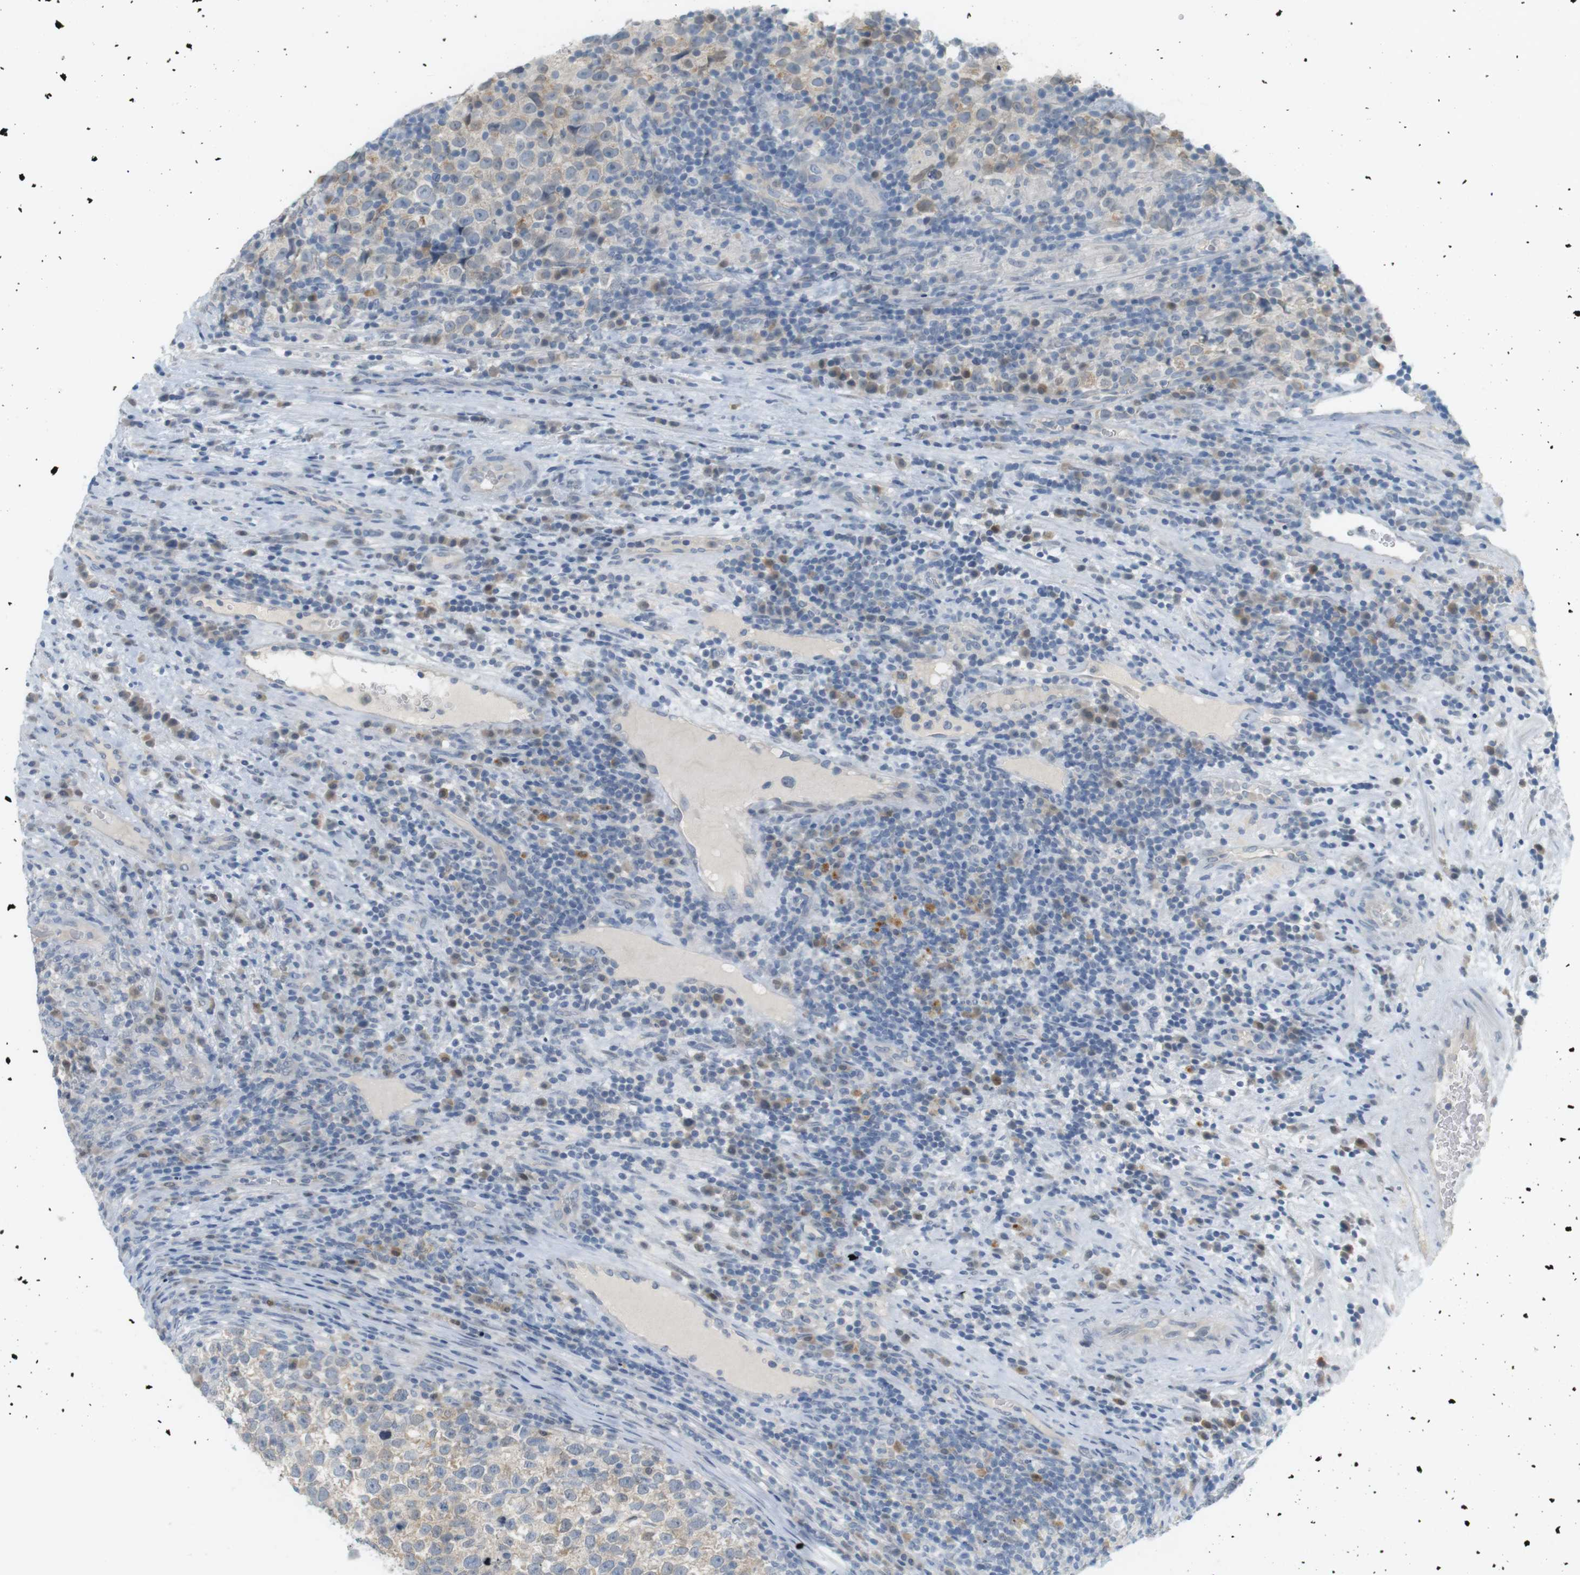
{"staining": {"intensity": "negative", "quantity": "none", "location": "none"}, "tissue": "testis cancer", "cell_type": "Tumor cells", "image_type": "cancer", "snomed": [{"axis": "morphology", "description": "Normal tissue, NOS"}, {"axis": "morphology", "description": "Seminoma, NOS"}, {"axis": "topography", "description": "Testis"}], "caption": "Tumor cells are negative for brown protein staining in testis seminoma.", "gene": "CREB3L2", "patient": {"sex": "male", "age": 43}}